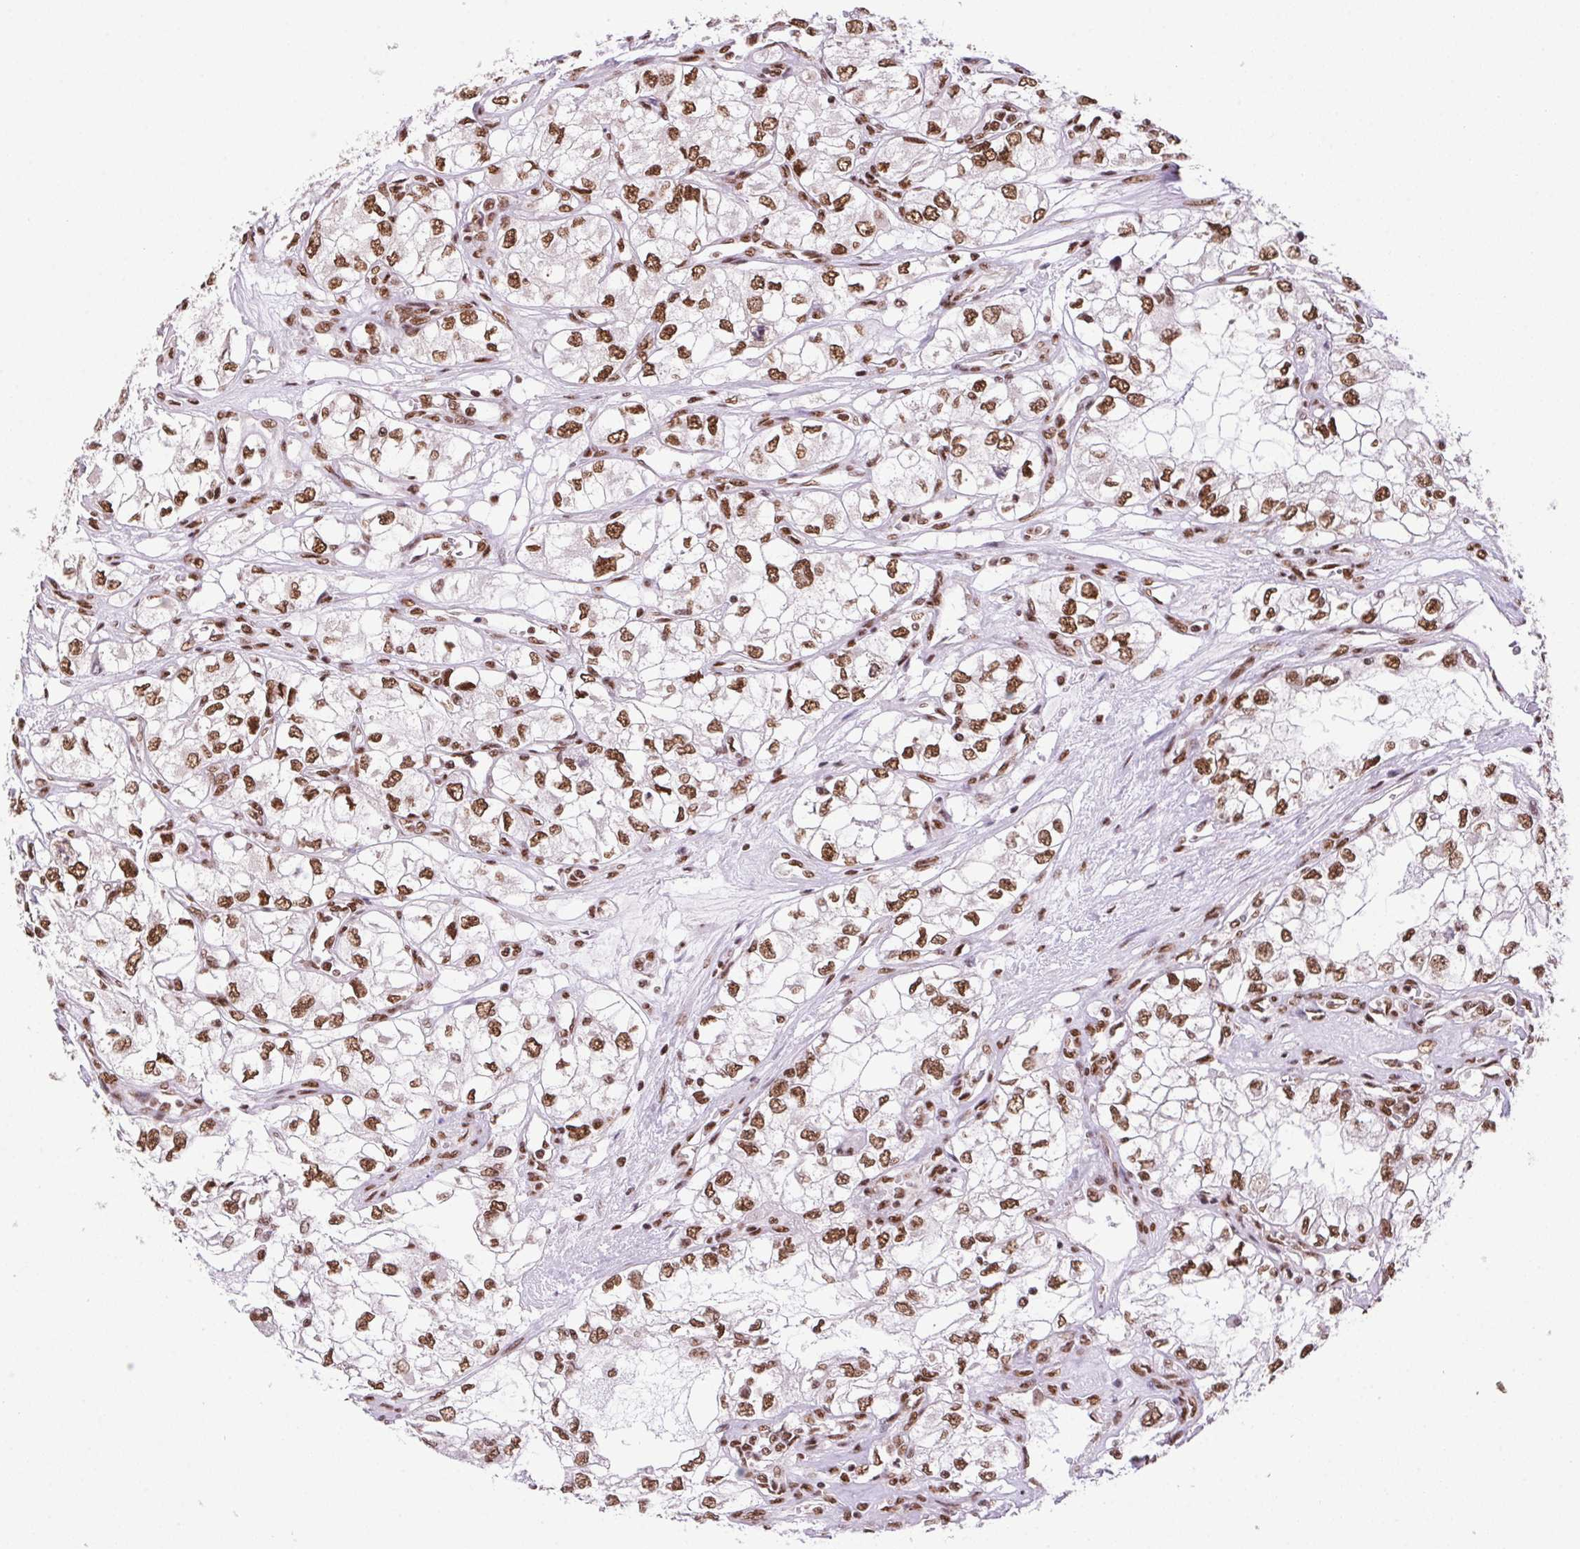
{"staining": {"intensity": "moderate", "quantity": ">75%", "location": "nuclear"}, "tissue": "renal cancer", "cell_type": "Tumor cells", "image_type": "cancer", "snomed": [{"axis": "morphology", "description": "Adenocarcinoma, NOS"}, {"axis": "topography", "description": "Kidney"}], "caption": "Brown immunohistochemical staining in renal adenocarcinoma demonstrates moderate nuclear staining in approximately >75% of tumor cells.", "gene": "ZNF207", "patient": {"sex": "female", "age": 59}}